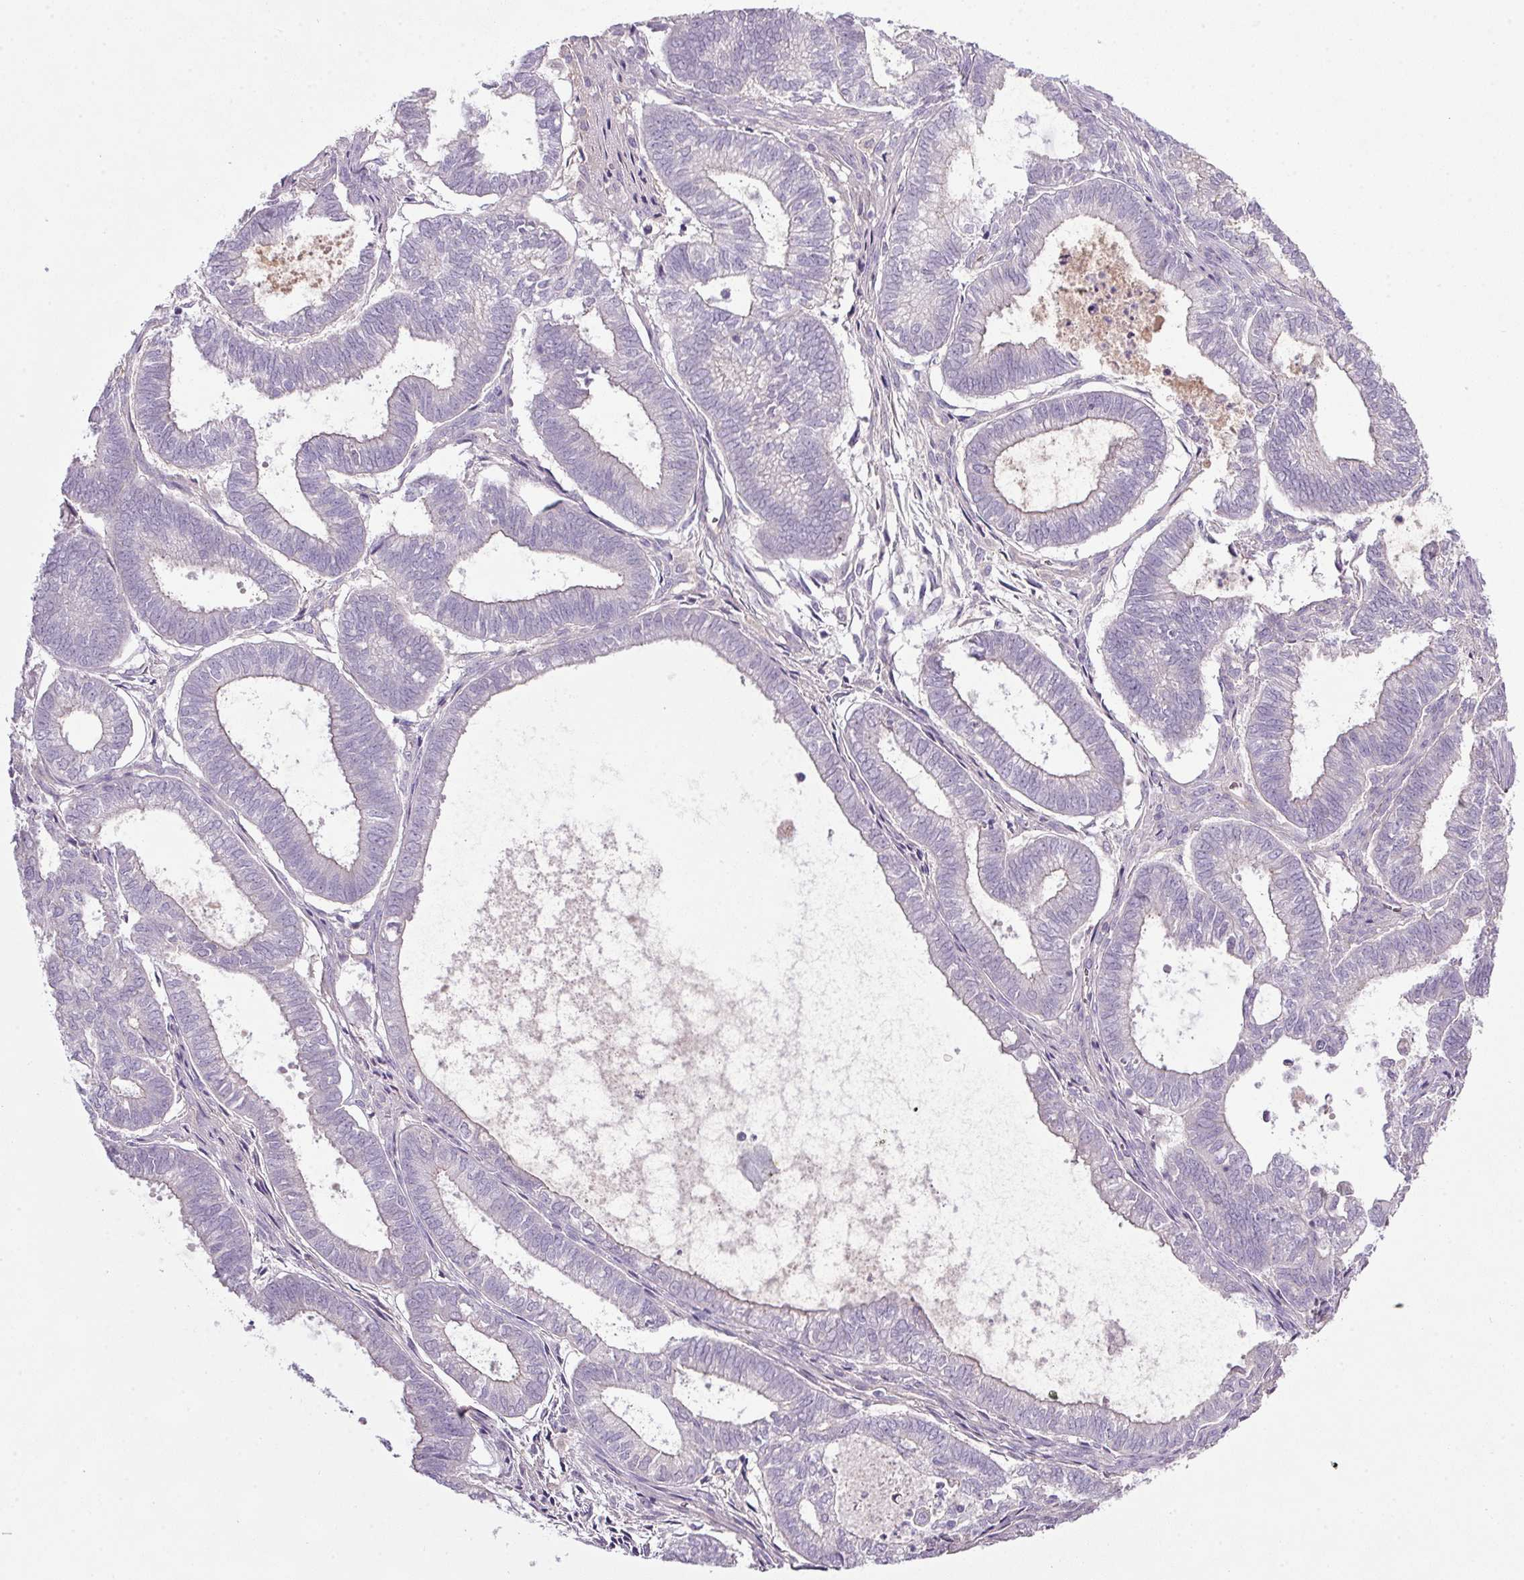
{"staining": {"intensity": "negative", "quantity": "none", "location": "none"}, "tissue": "ovarian cancer", "cell_type": "Tumor cells", "image_type": "cancer", "snomed": [{"axis": "morphology", "description": "Carcinoma, endometroid"}, {"axis": "topography", "description": "Ovary"}], "caption": "Tumor cells show no significant staining in ovarian endometroid carcinoma.", "gene": "APOC4", "patient": {"sex": "female", "age": 64}}